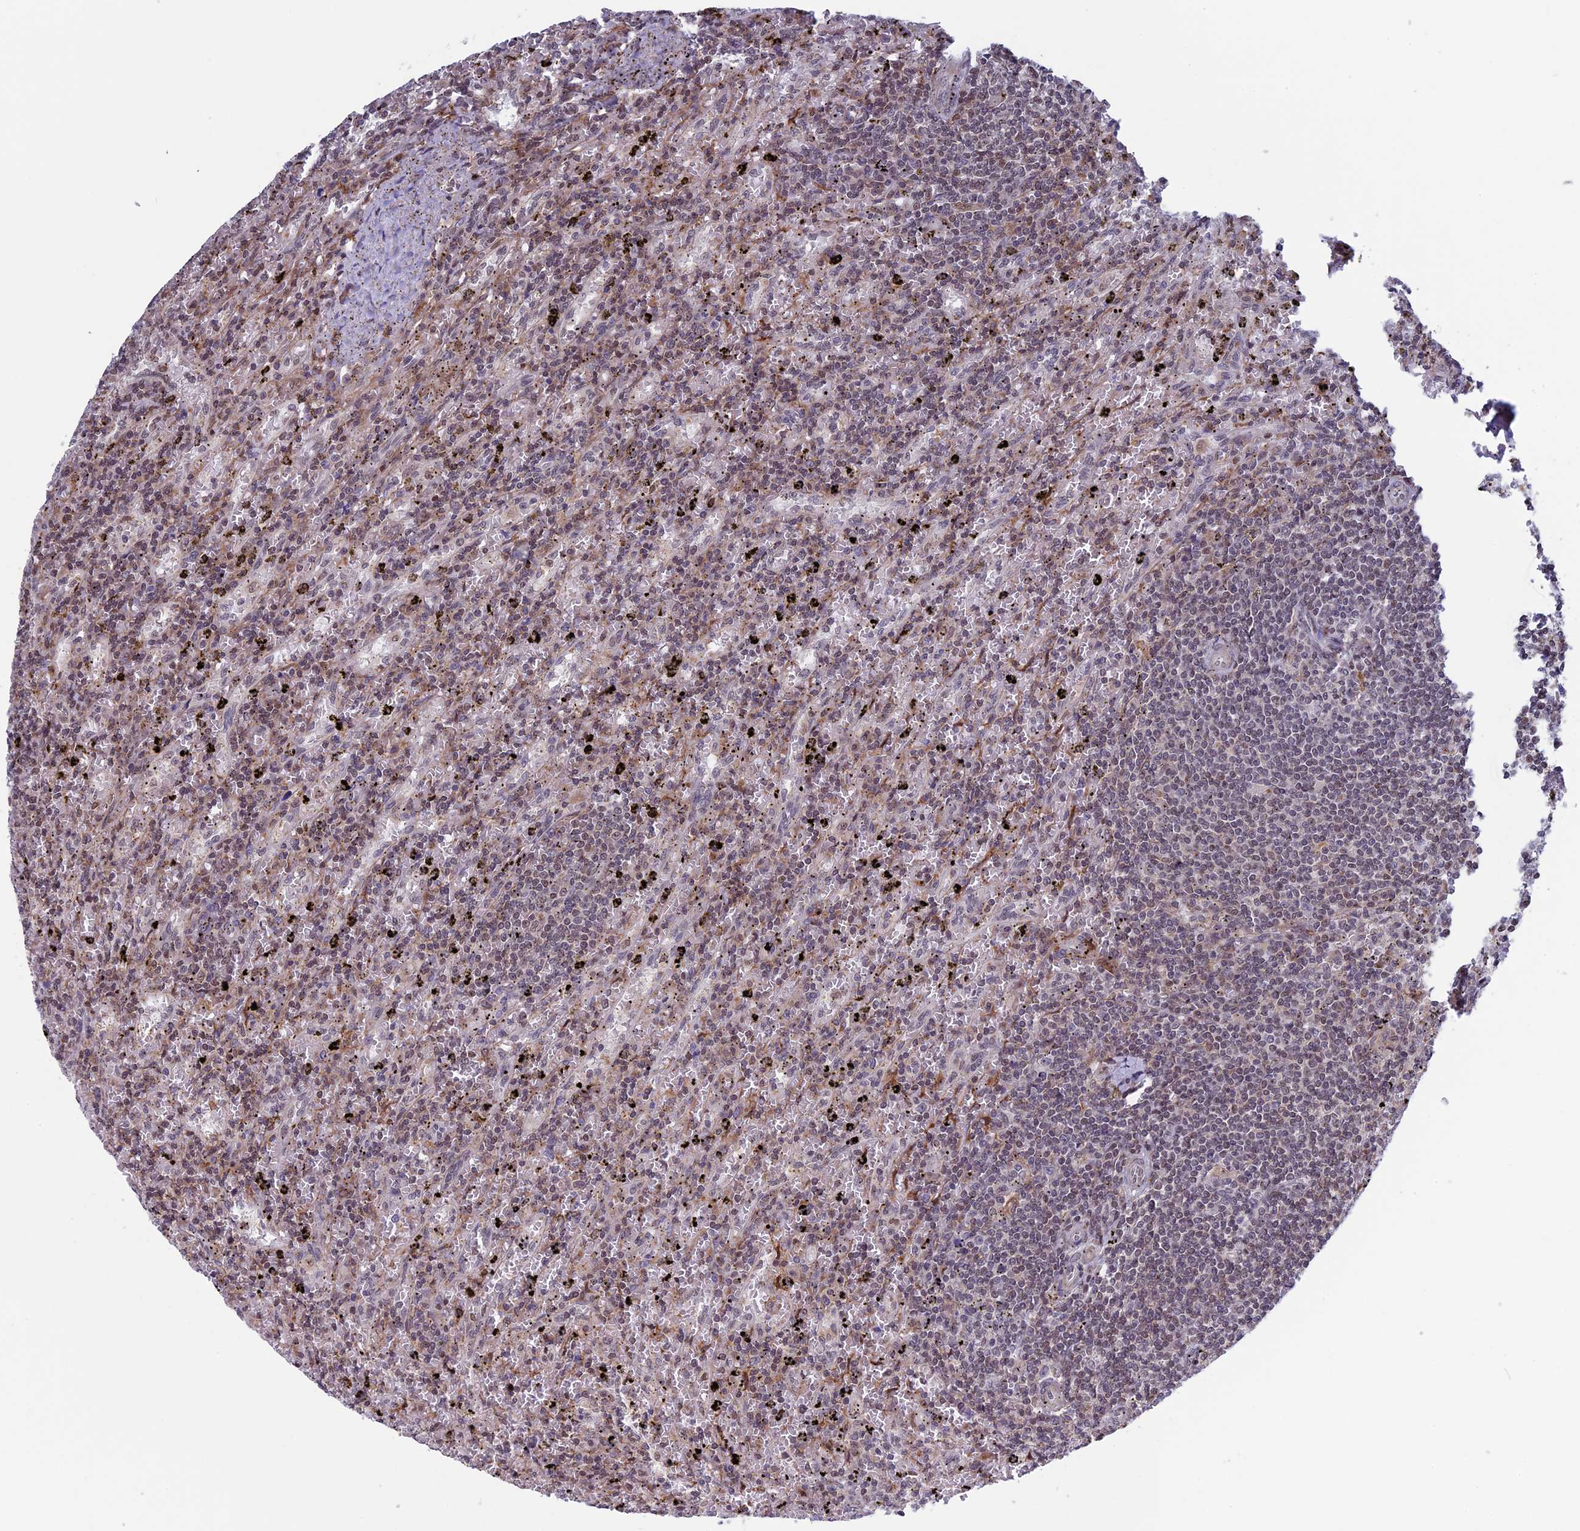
{"staining": {"intensity": "weak", "quantity": "25%-75%", "location": "nuclear"}, "tissue": "lymphoma", "cell_type": "Tumor cells", "image_type": "cancer", "snomed": [{"axis": "morphology", "description": "Malignant lymphoma, non-Hodgkin's type, Low grade"}, {"axis": "topography", "description": "Spleen"}], "caption": "An IHC histopathology image of tumor tissue is shown. Protein staining in brown labels weak nuclear positivity in low-grade malignant lymphoma, non-Hodgkin's type within tumor cells.", "gene": "FADS1", "patient": {"sex": "male", "age": 76}}